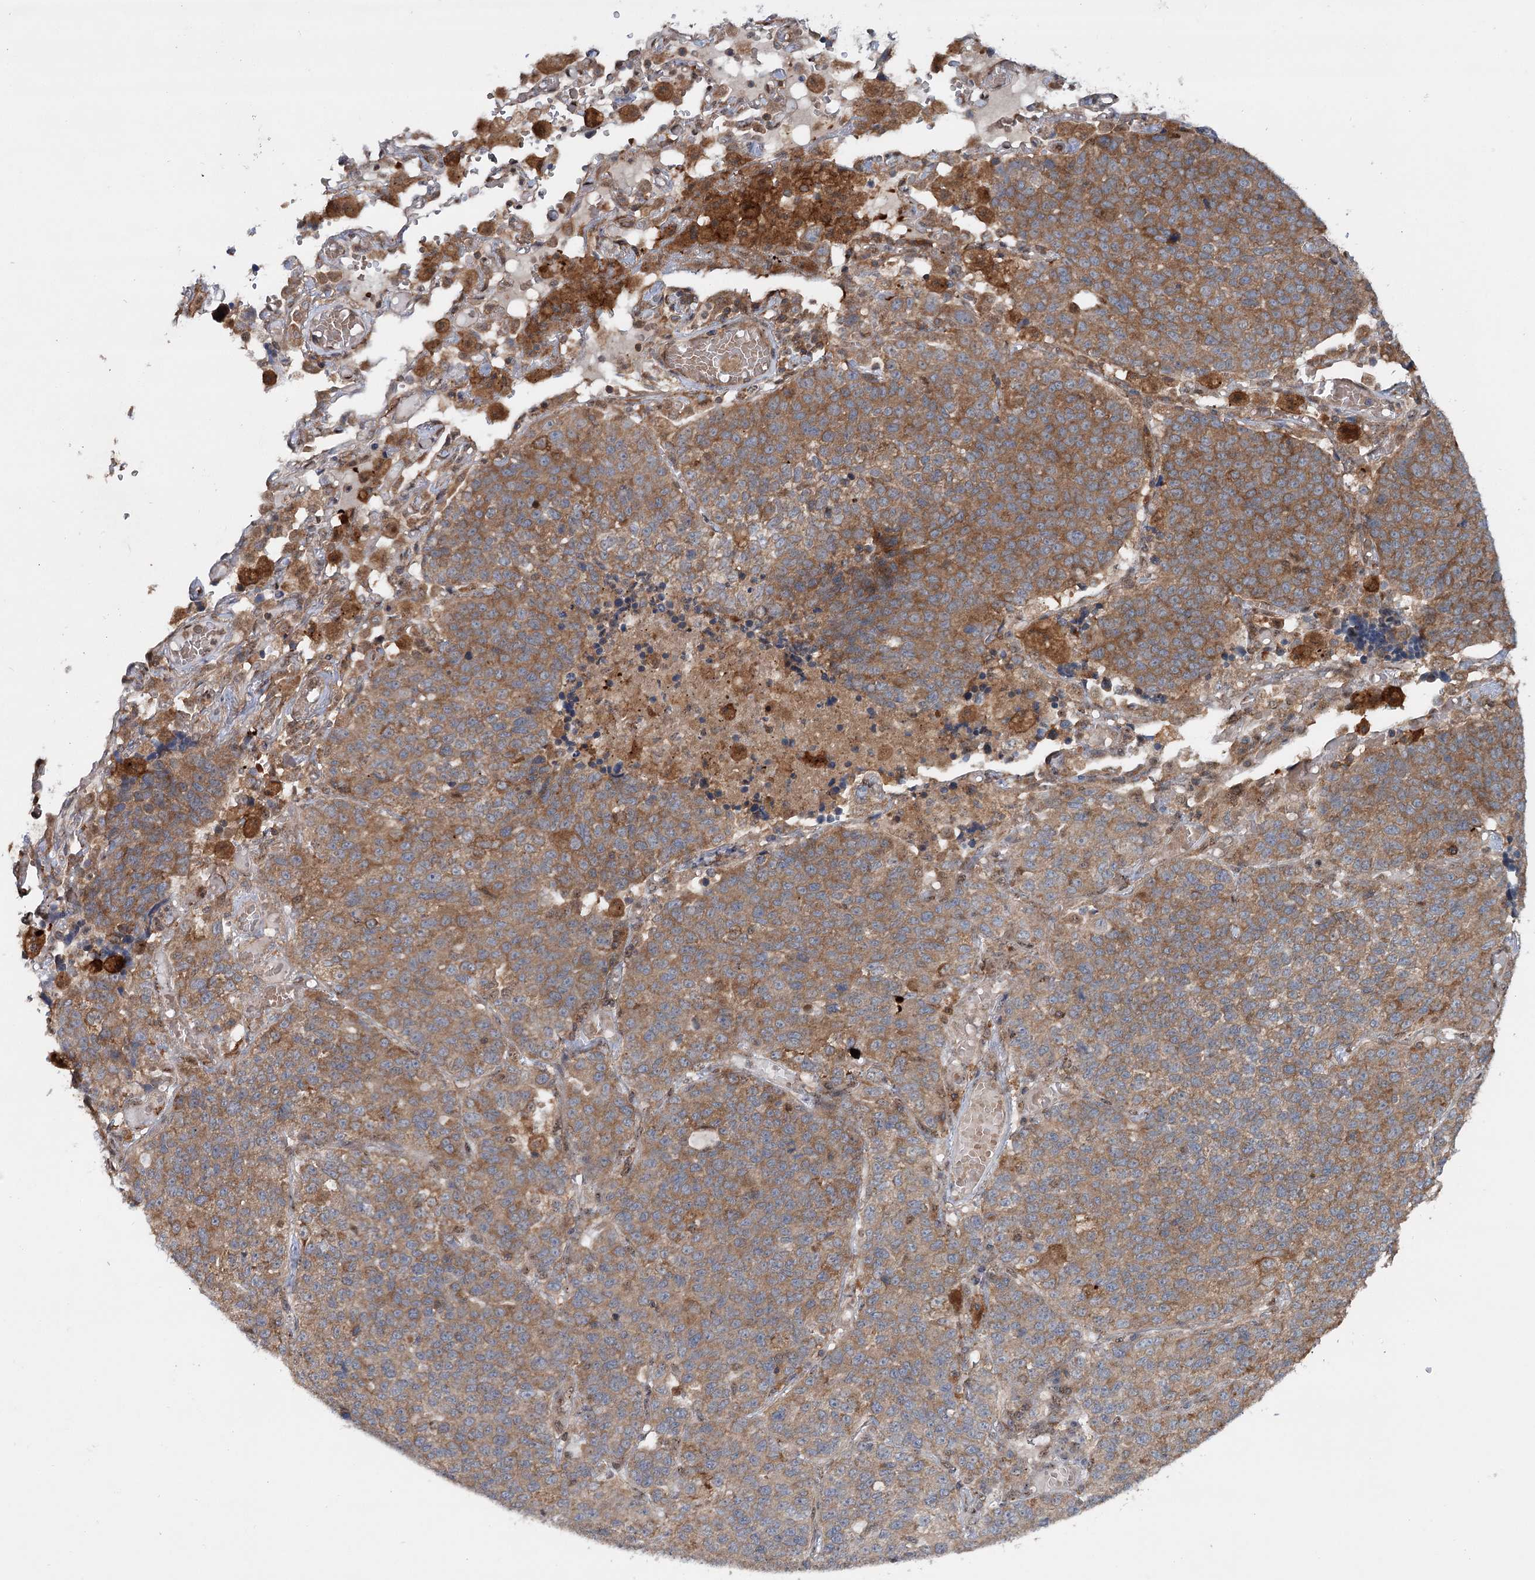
{"staining": {"intensity": "moderate", "quantity": ">75%", "location": "cytoplasmic/membranous"}, "tissue": "lung cancer", "cell_type": "Tumor cells", "image_type": "cancer", "snomed": [{"axis": "morphology", "description": "Adenocarcinoma, NOS"}, {"axis": "topography", "description": "Lung"}], "caption": "This is an image of immunohistochemistry (IHC) staining of lung cancer (adenocarcinoma), which shows moderate positivity in the cytoplasmic/membranous of tumor cells.", "gene": "C12orf4", "patient": {"sex": "male", "age": 49}}